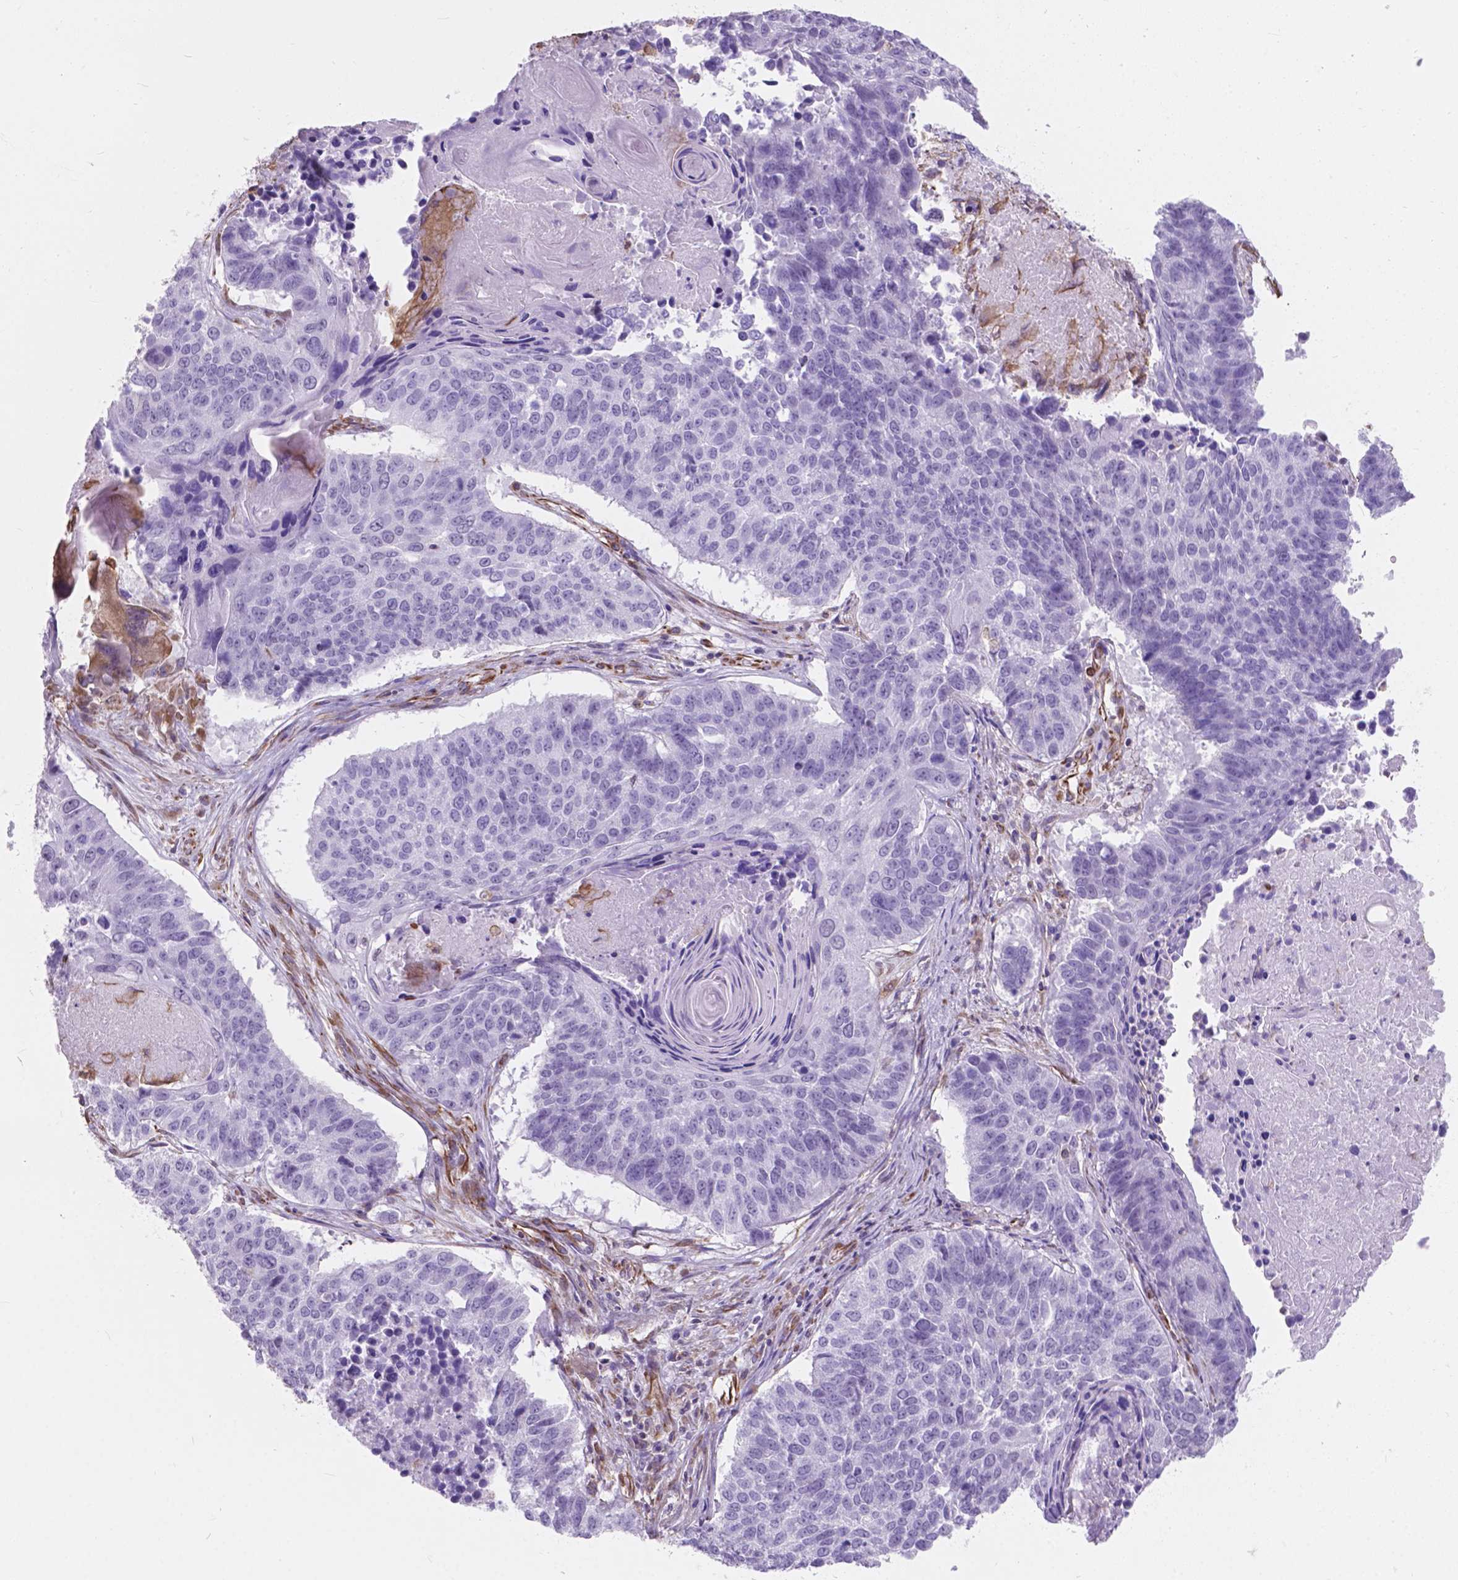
{"staining": {"intensity": "negative", "quantity": "none", "location": "none"}, "tissue": "lung cancer", "cell_type": "Tumor cells", "image_type": "cancer", "snomed": [{"axis": "morphology", "description": "Squamous cell carcinoma, NOS"}, {"axis": "topography", "description": "Lung"}], "caption": "A high-resolution histopathology image shows immunohistochemistry (IHC) staining of lung squamous cell carcinoma, which shows no significant expression in tumor cells. (Immunohistochemistry (ihc), brightfield microscopy, high magnification).", "gene": "AMOT", "patient": {"sex": "male", "age": 73}}